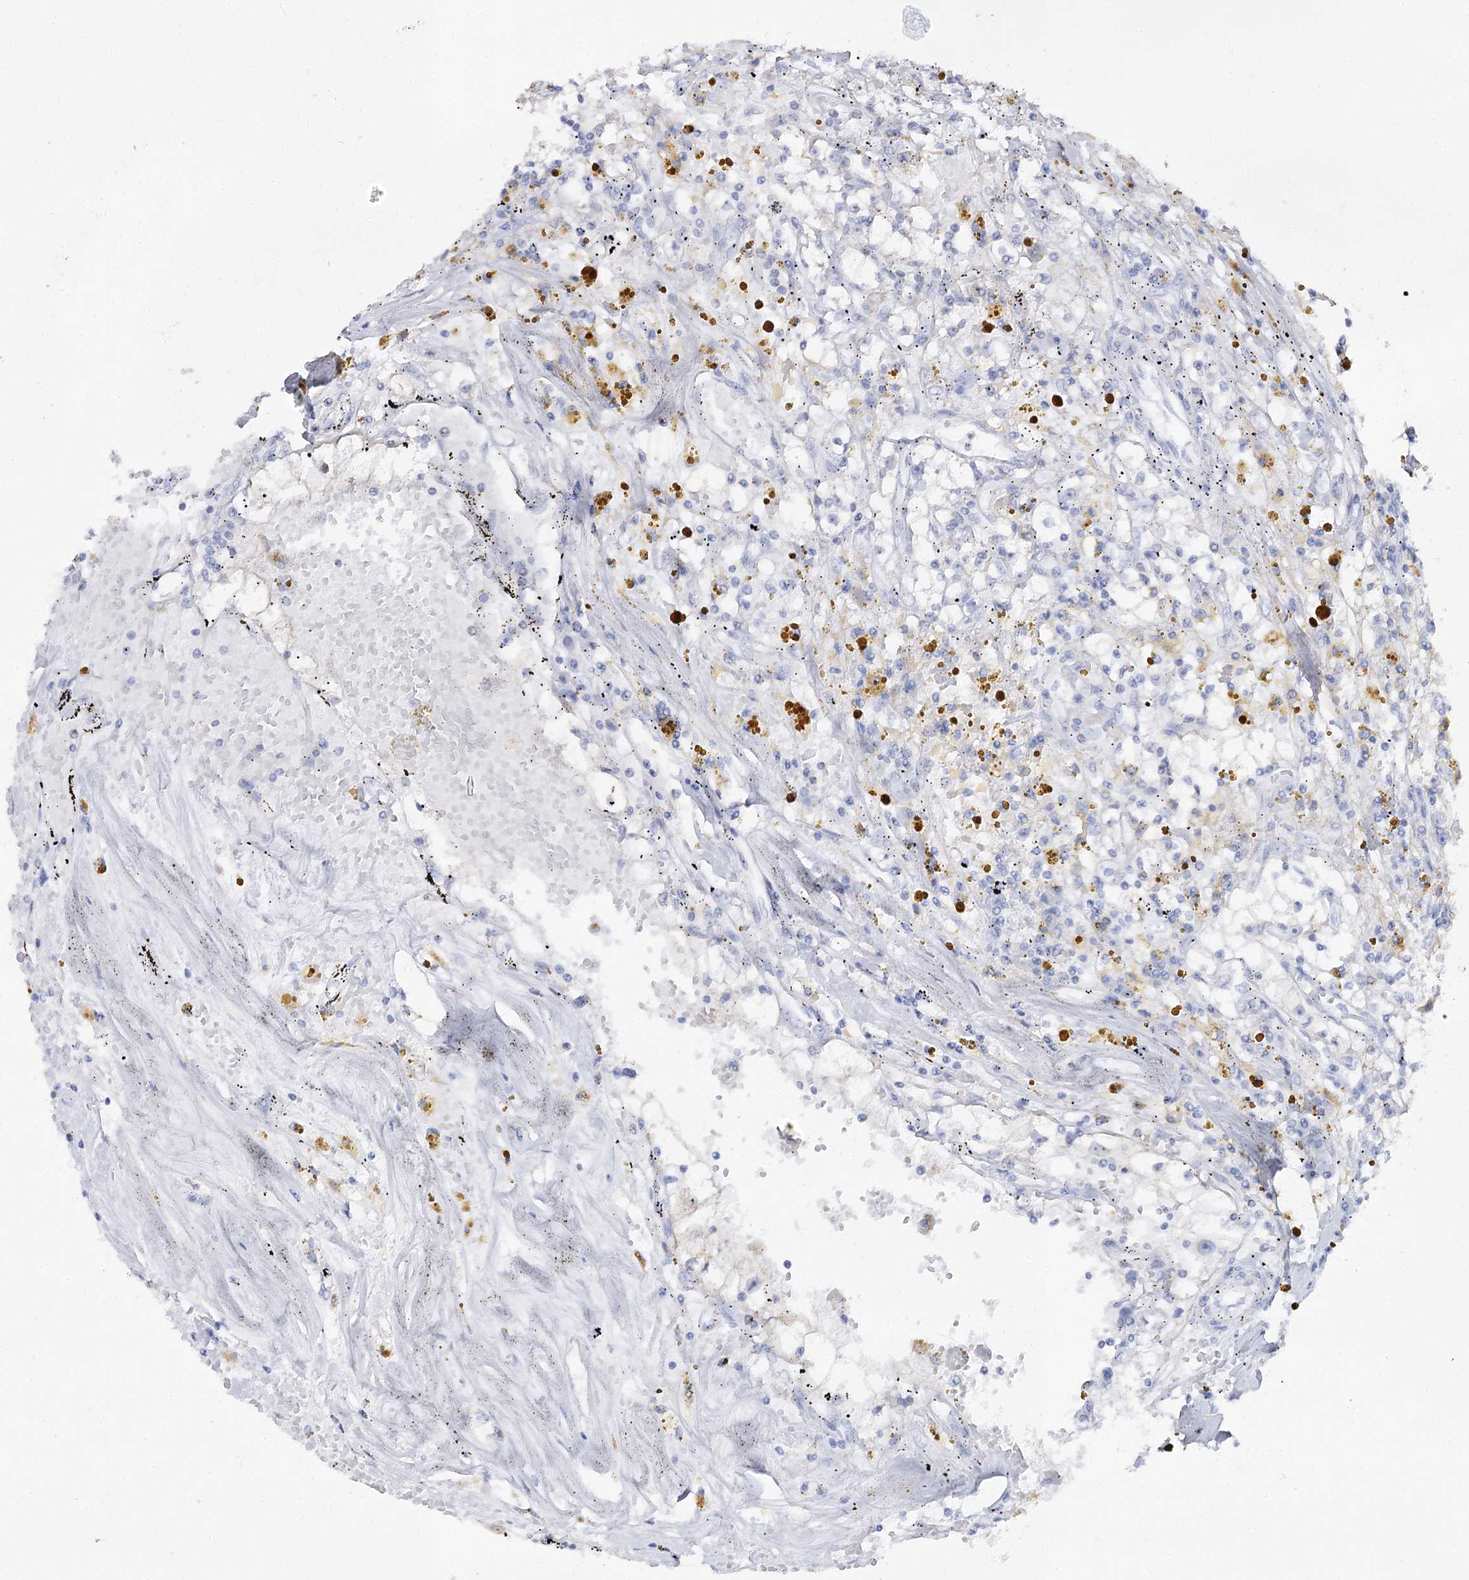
{"staining": {"intensity": "negative", "quantity": "none", "location": "none"}, "tissue": "renal cancer", "cell_type": "Tumor cells", "image_type": "cancer", "snomed": [{"axis": "morphology", "description": "Adenocarcinoma, NOS"}, {"axis": "topography", "description": "Kidney"}], "caption": "Immunohistochemistry micrograph of renal cancer (adenocarcinoma) stained for a protein (brown), which reveals no staining in tumor cells. The staining is performed using DAB brown chromogen with nuclei counter-stained in using hematoxylin.", "gene": "SLC3A1", "patient": {"sex": "male", "age": 56}}